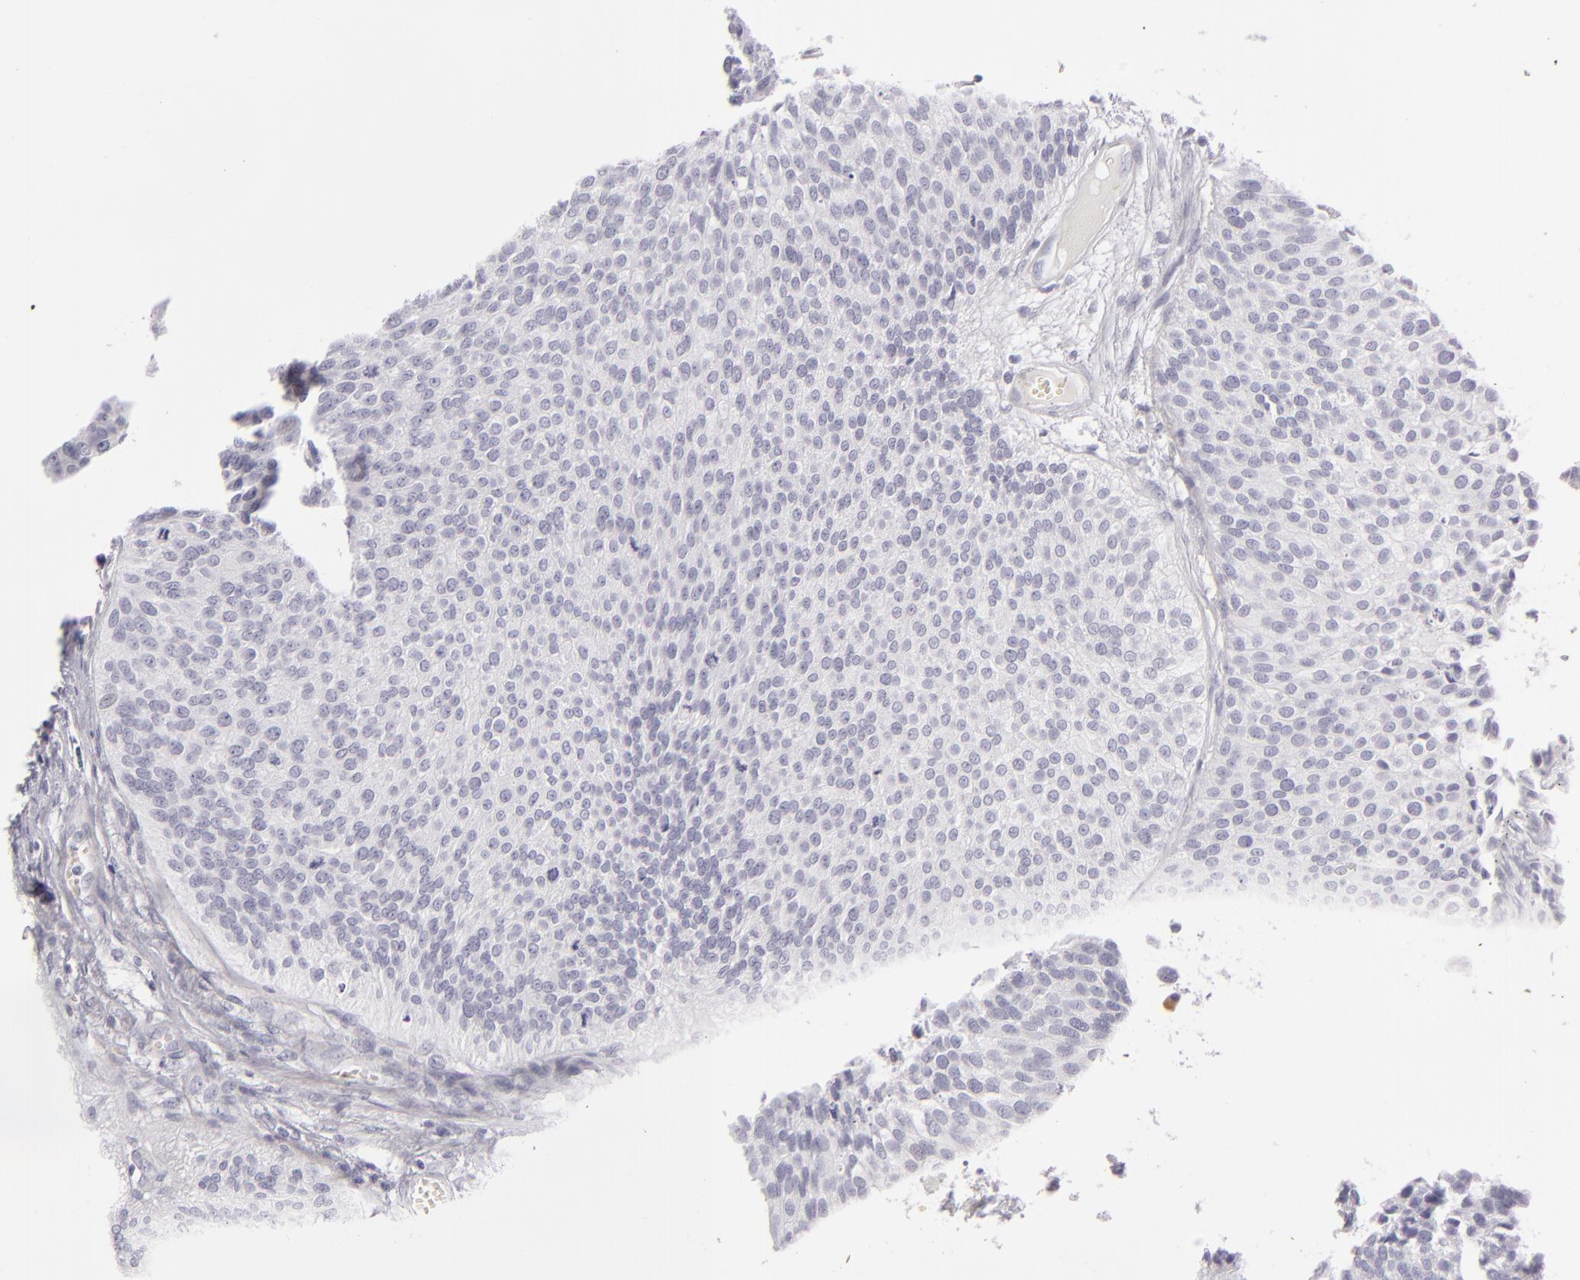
{"staining": {"intensity": "negative", "quantity": "none", "location": "none"}, "tissue": "urothelial cancer", "cell_type": "Tumor cells", "image_type": "cancer", "snomed": [{"axis": "morphology", "description": "Urothelial carcinoma, Low grade"}, {"axis": "topography", "description": "Urinary bladder"}], "caption": "IHC micrograph of neoplastic tissue: human urothelial cancer stained with DAB (3,3'-diaminobenzidine) demonstrates no significant protein staining in tumor cells. The staining was performed using DAB to visualize the protein expression in brown, while the nuclei were stained in blue with hematoxylin (Magnification: 20x).", "gene": "CDX2", "patient": {"sex": "male", "age": 84}}